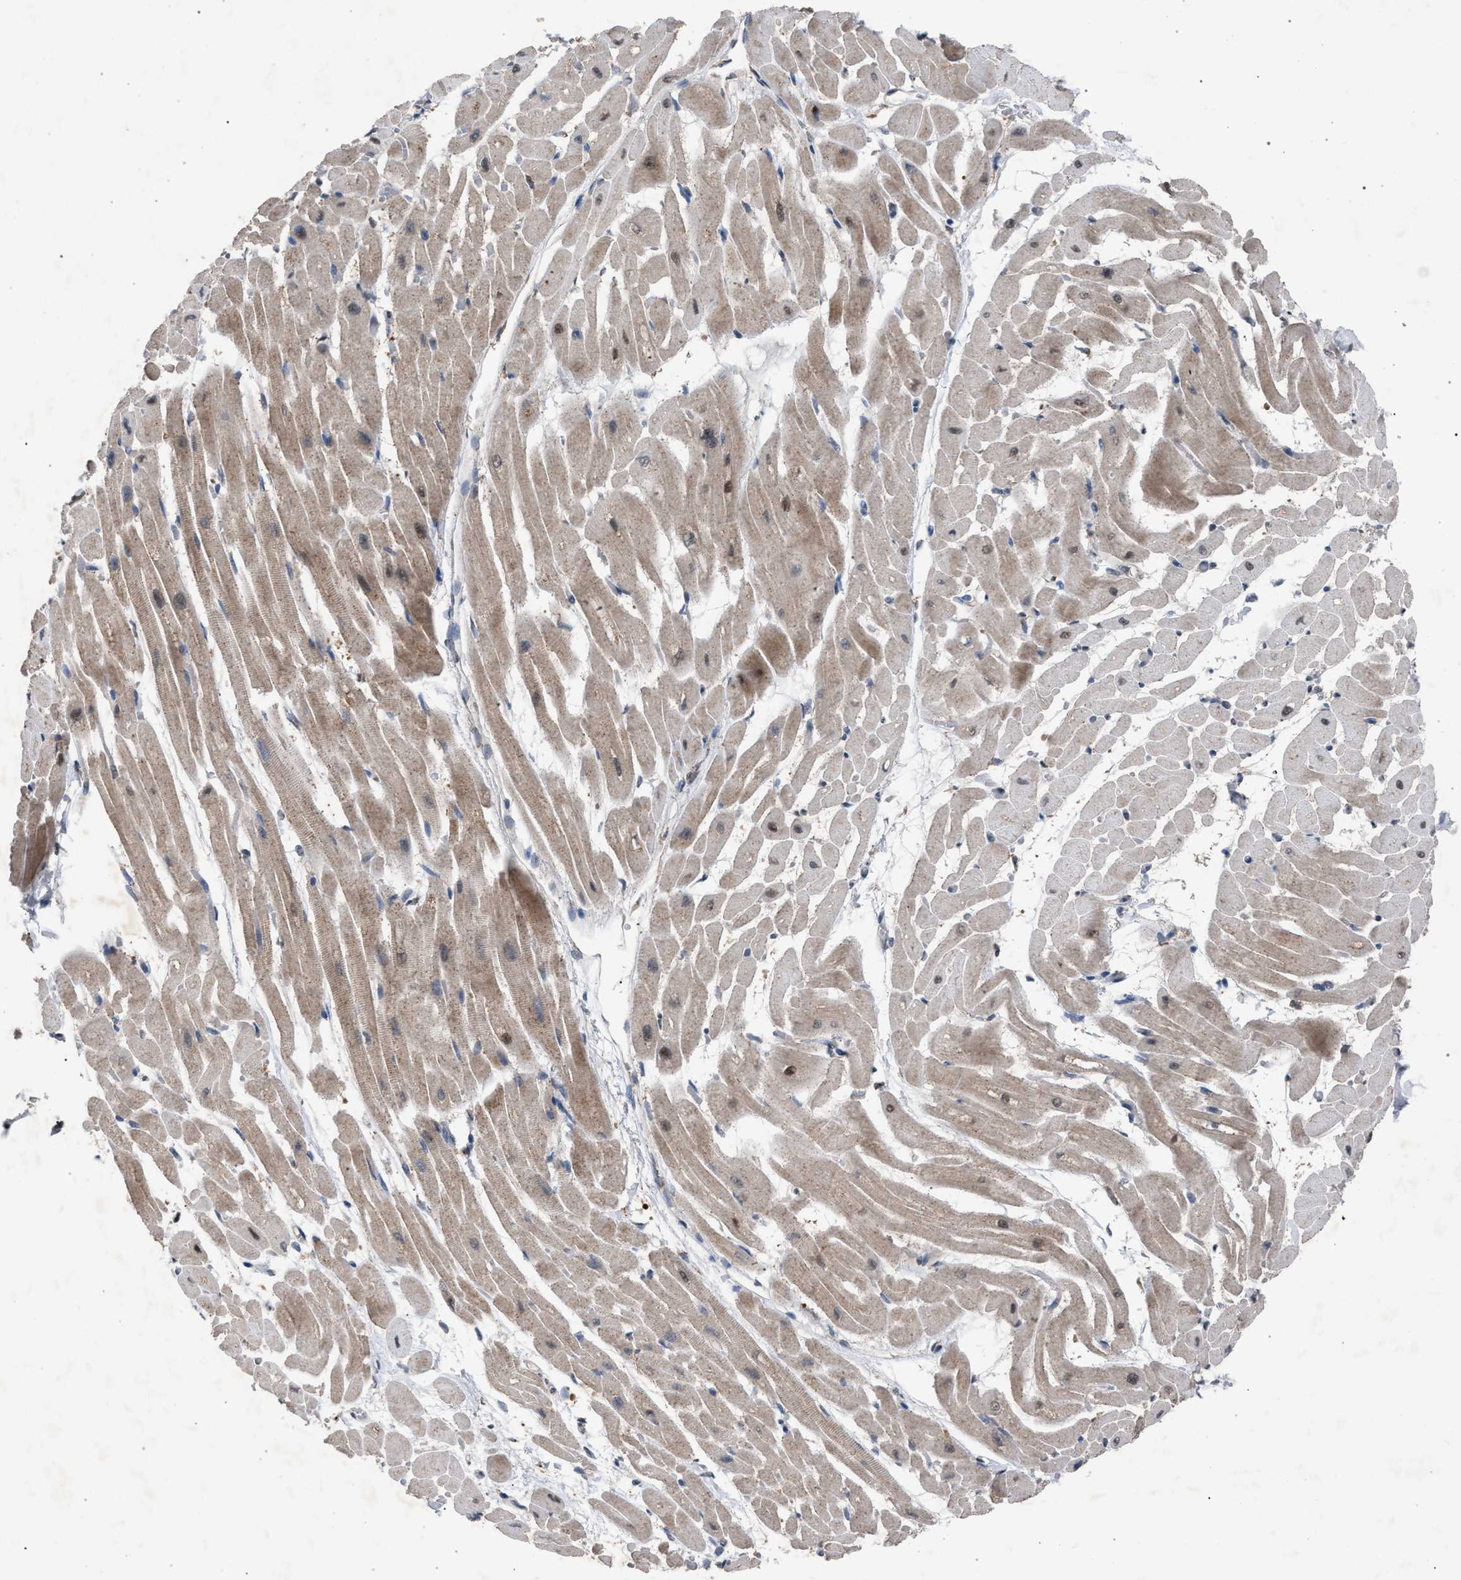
{"staining": {"intensity": "moderate", "quantity": ">75%", "location": "cytoplasmic/membranous"}, "tissue": "heart muscle", "cell_type": "Cardiomyocytes", "image_type": "normal", "snomed": [{"axis": "morphology", "description": "Normal tissue, NOS"}, {"axis": "topography", "description": "Heart"}], "caption": "A brown stain highlights moderate cytoplasmic/membranous staining of a protein in cardiomyocytes of normal human heart muscle. The staining was performed using DAB (3,3'-diaminobenzidine) to visualize the protein expression in brown, while the nuclei were stained in blue with hematoxylin (Magnification: 20x).", "gene": "HSD17B4", "patient": {"sex": "male", "age": 45}}